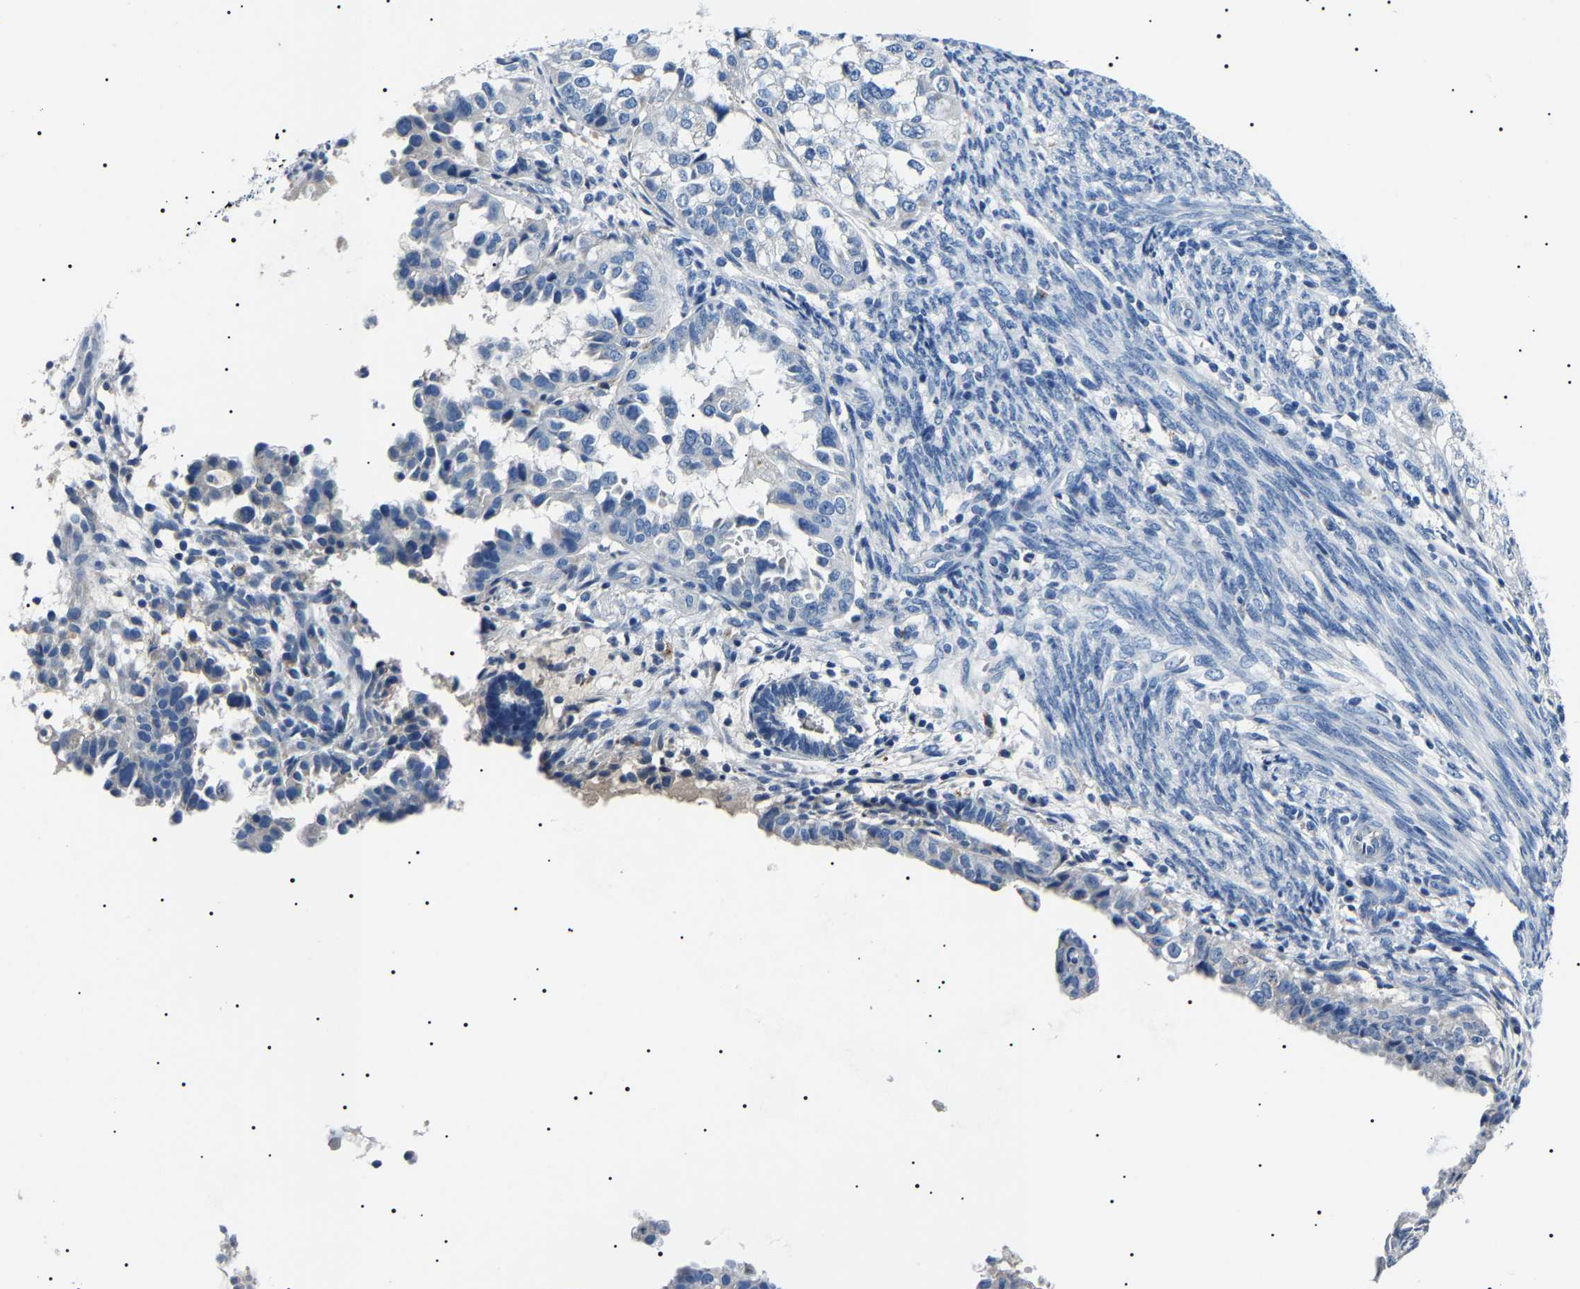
{"staining": {"intensity": "negative", "quantity": "none", "location": "none"}, "tissue": "endometrial cancer", "cell_type": "Tumor cells", "image_type": "cancer", "snomed": [{"axis": "morphology", "description": "Adenocarcinoma, NOS"}, {"axis": "topography", "description": "Endometrium"}], "caption": "The immunohistochemistry image has no significant staining in tumor cells of endometrial cancer tissue.", "gene": "KLK15", "patient": {"sex": "female", "age": 85}}